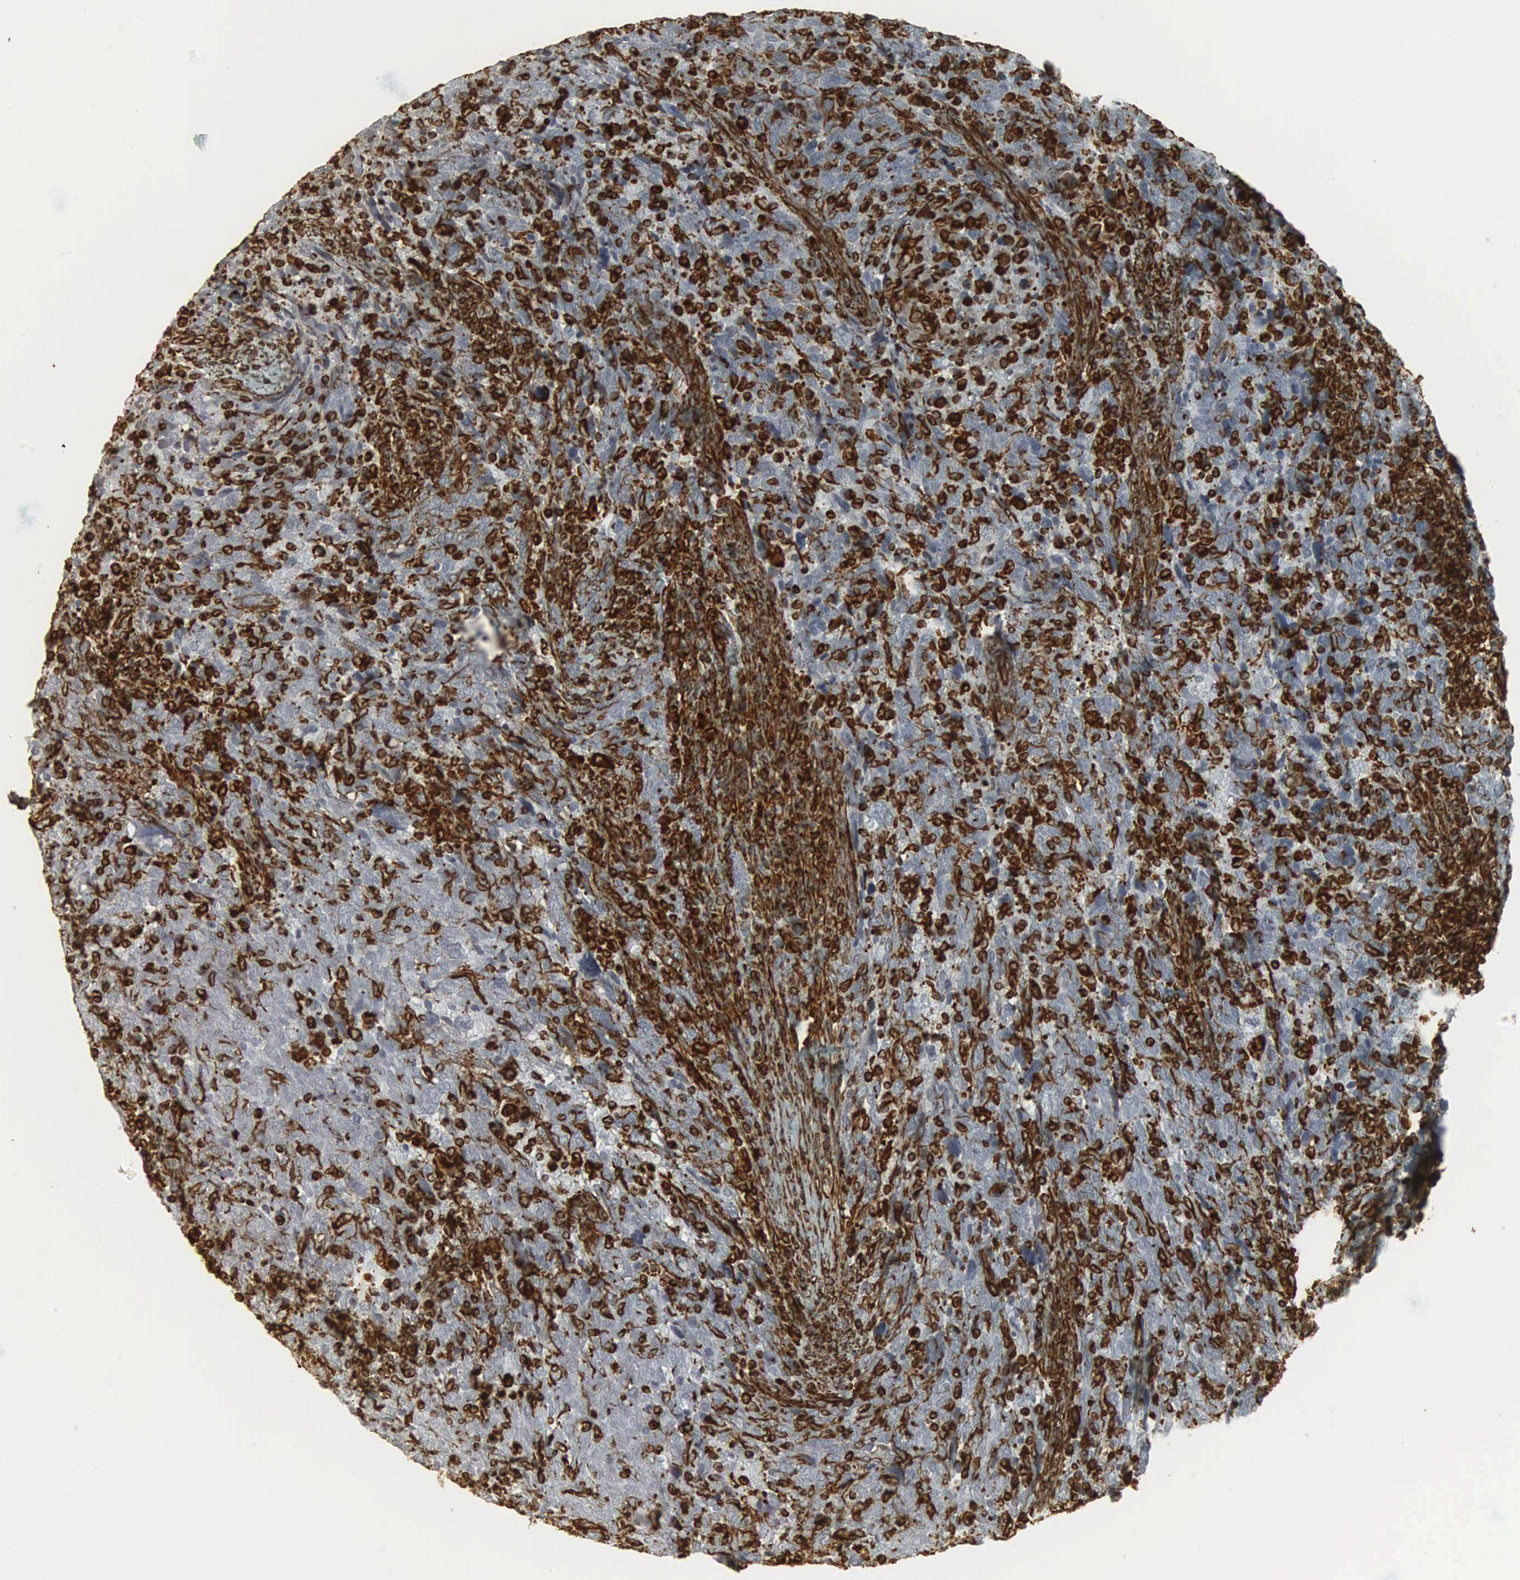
{"staining": {"intensity": "moderate", "quantity": "25%-75%", "location": "cytoplasmic/membranous,nuclear"}, "tissue": "cervical cancer", "cell_type": "Tumor cells", "image_type": "cancer", "snomed": [{"axis": "morphology", "description": "Squamous cell carcinoma, NOS"}, {"axis": "topography", "description": "Cervix"}], "caption": "Cervical cancer tissue exhibits moderate cytoplasmic/membranous and nuclear staining in approximately 25%-75% of tumor cells", "gene": "VIM", "patient": {"sex": "female", "age": 41}}